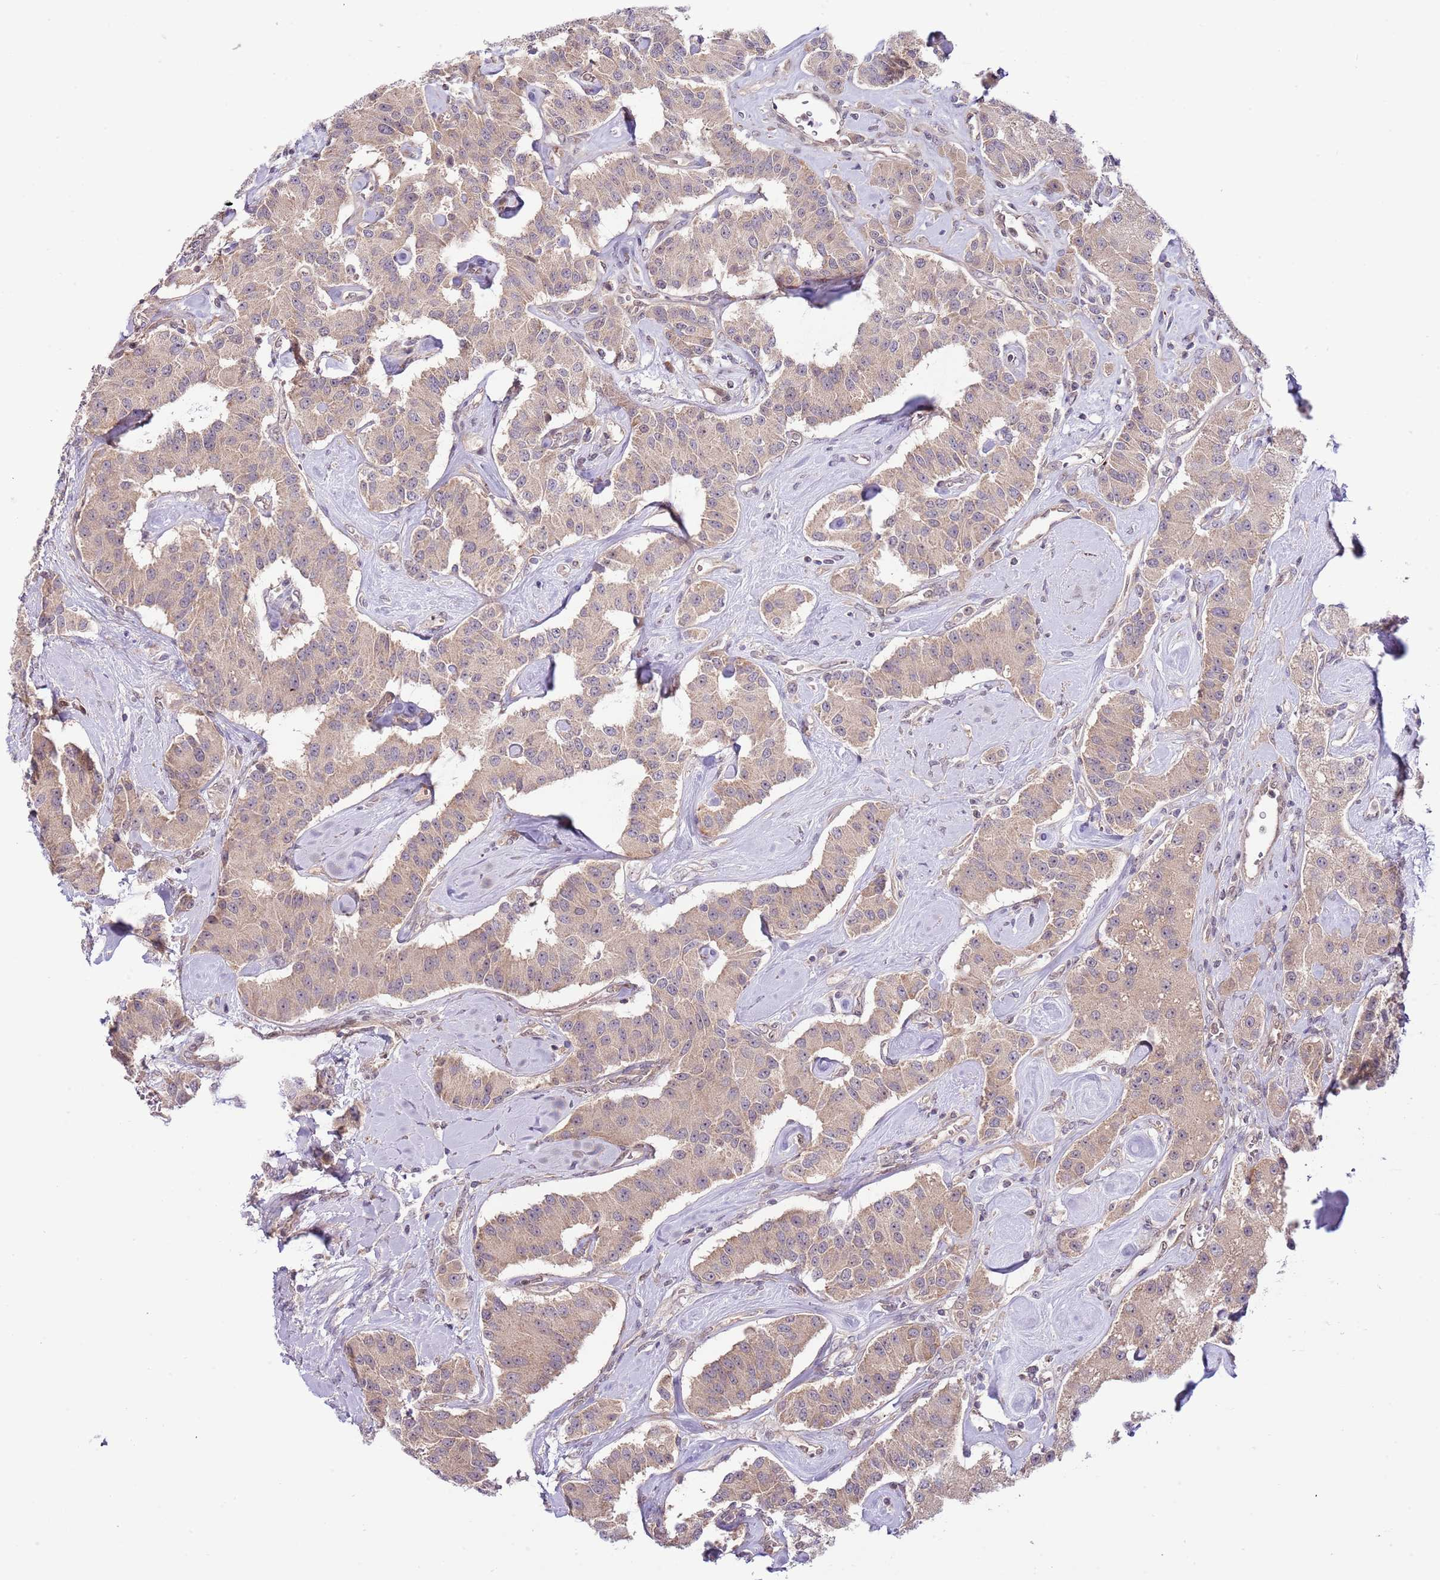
{"staining": {"intensity": "moderate", "quantity": ">75%", "location": "cytoplasmic/membranous"}, "tissue": "carcinoid", "cell_type": "Tumor cells", "image_type": "cancer", "snomed": [{"axis": "morphology", "description": "Carcinoid, malignant, NOS"}, {"axis": "topography", "description": "Pancreas"}], "caption": "Immunohistochemistry of malignant carcinoid exhibits medium levels of moderate cytoplasmic/membranous positivity in about >75% of tumor cells. The staining is performed using DAB brown chromogen to label protein expression. The nuclei are counter-stained blue using hematoxylin.", "gene": "CHD1", "patient": {"sex": "male", "age": 41}}